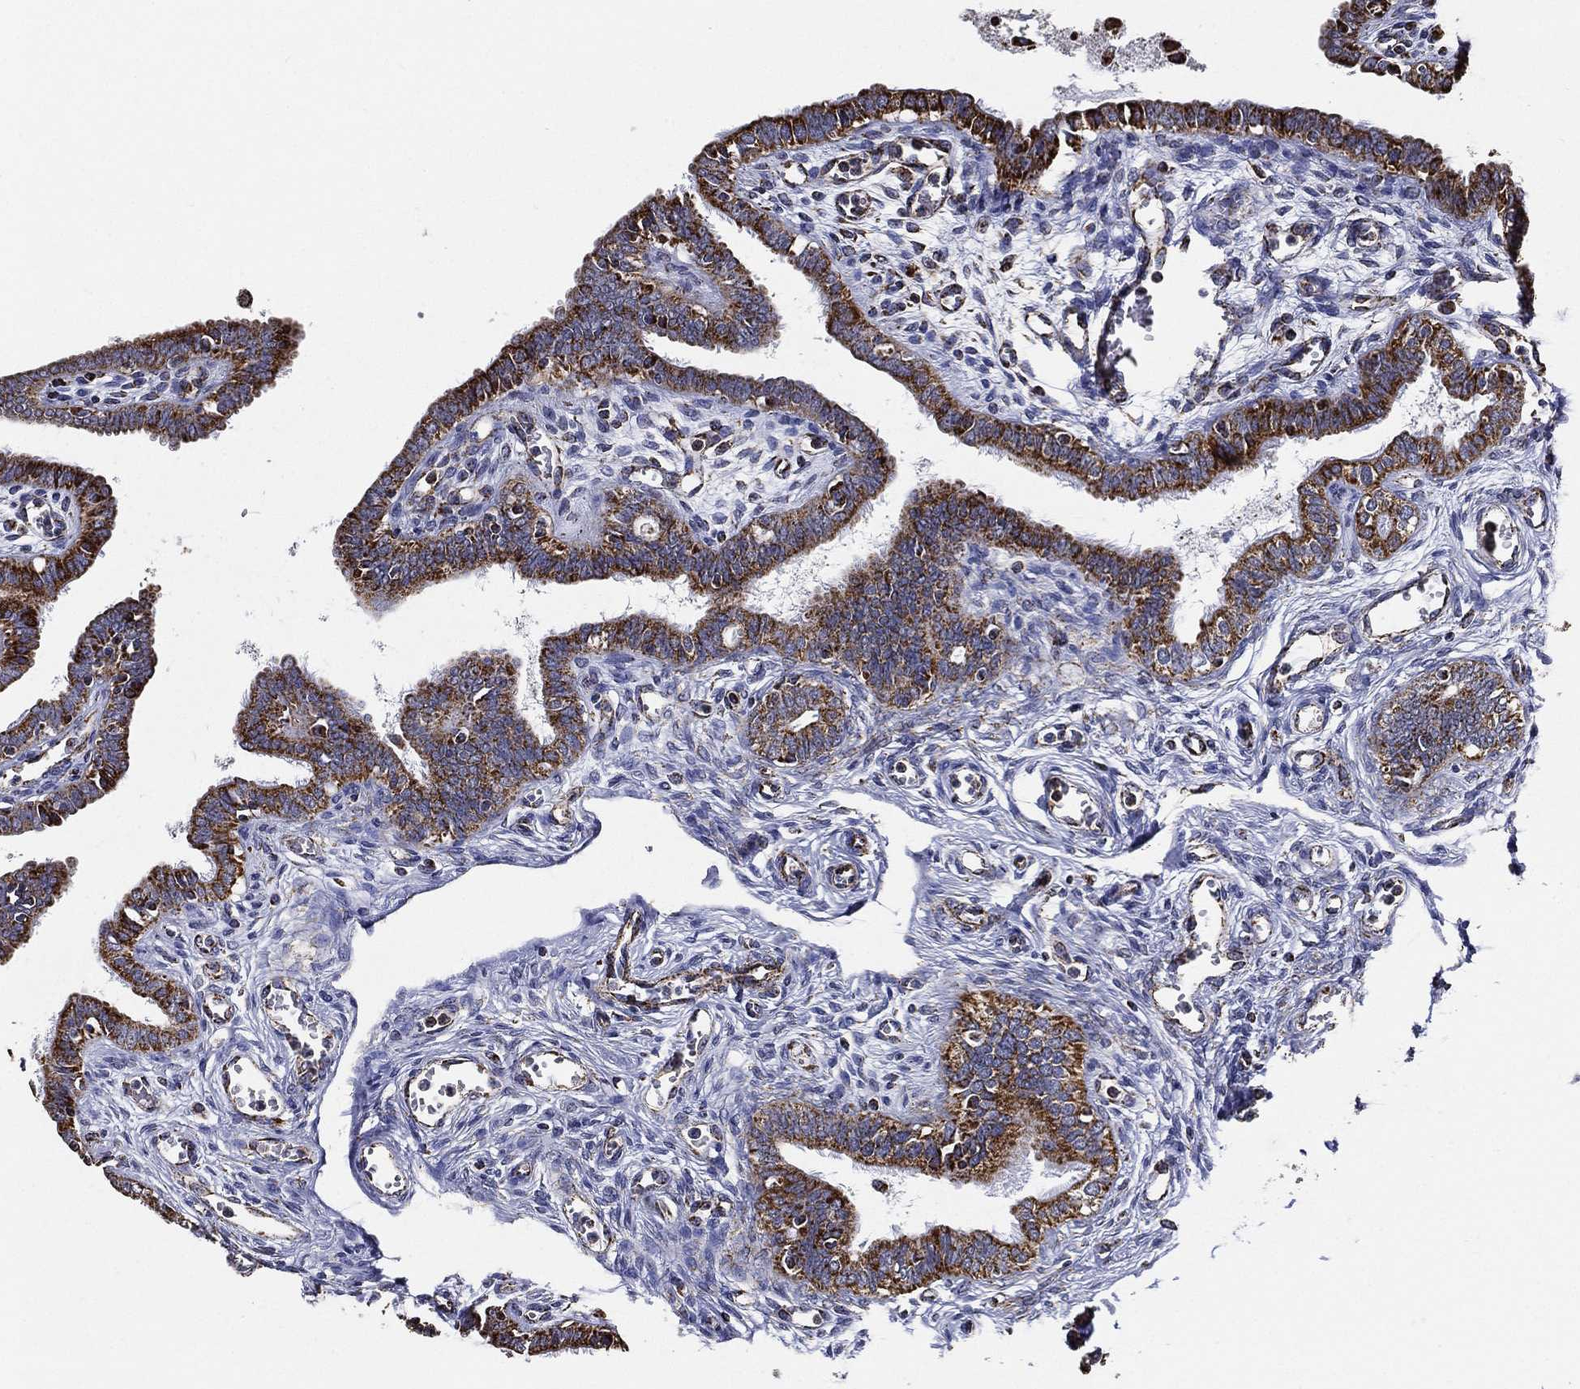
{"staining": {"intensity": "strong", "quantity": ">75%", "location": "cytoplasmic/membranous"}, "tissue": "fallopian tube", "cell_type": "Glandular cells", "image_type": "normal", "snomed": [{"axis": "morphology", "description": "Normal tissue, NOS"}, {"axis": "morphology", "description": "Carcinoma, endometroid"}, {"axis": "topography", "description": "Fallopian tube"}, {"axis": "topography", "description": "Ovary"}], "caption": "DAB (3,3'-diaminobenzidine) immunohistochemical staining of benign human fallopian tube reveals strong cytoplasmic/membranous protein expression in about >75% of glandular cells. (DAB IHC, brown staining for protein, blue staining for nuclei).", "gene": "NDUFAB1", "patient": {"sex": "female", "age": 42}}